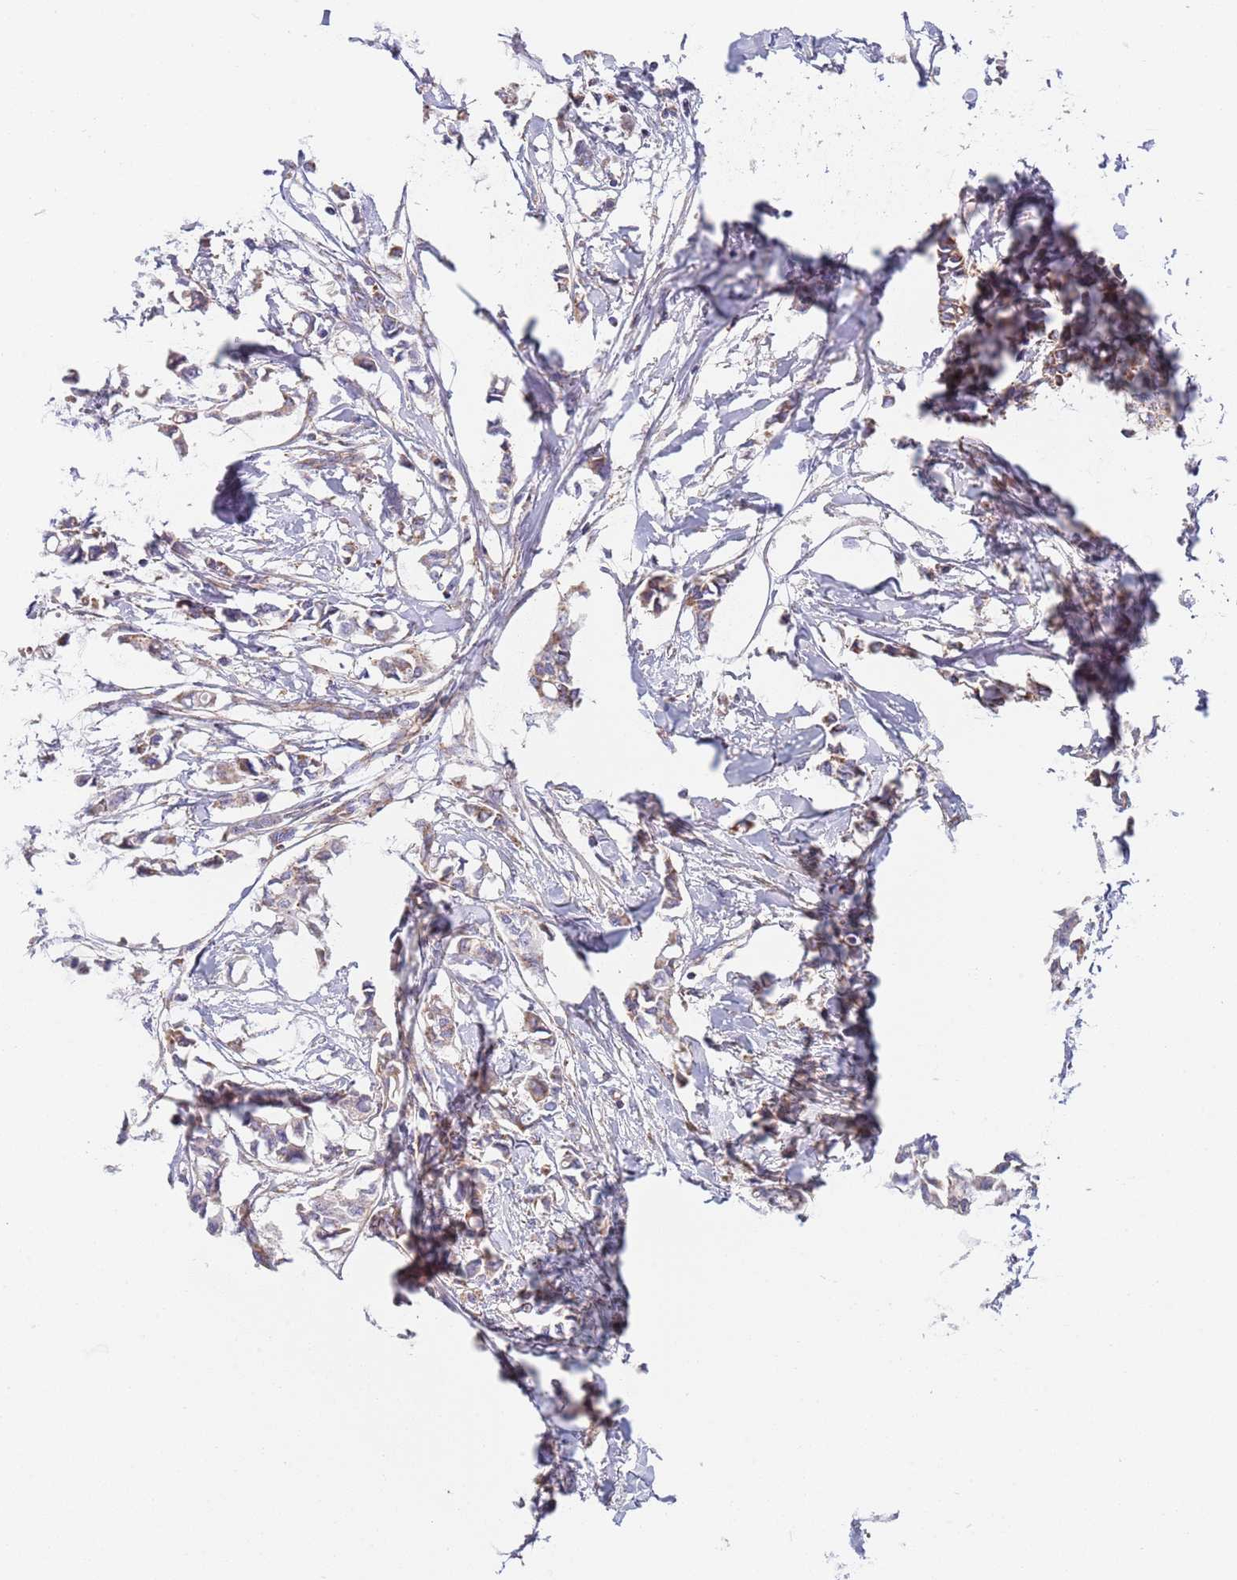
{"staining": {"intensity": "weak", "quantity": "25%-75%", "location": "cytoplasmic/membranous"}, "tissue": "breast cancer", "cell_type": "Tumor cells", "image_type": "cancer", "snomed": [{"axis": "morphology", "description": "Duct carcinoma"}, {"axis": "topography", "description": "Breast"}], "caption": "A micrograph of human breast intraductal carcinoma stained for a protein shows weak cytoplasmic/membranous brown staining in tumor cells. The staining is performed using DAB (3,3'-diaminobenzidine) brown chromogen to label protein expression. The nuclei are counter-stained blue using hematoxylin.", "gene": "PWWP3A", "patient": {"sex": "female", "age": 41}}